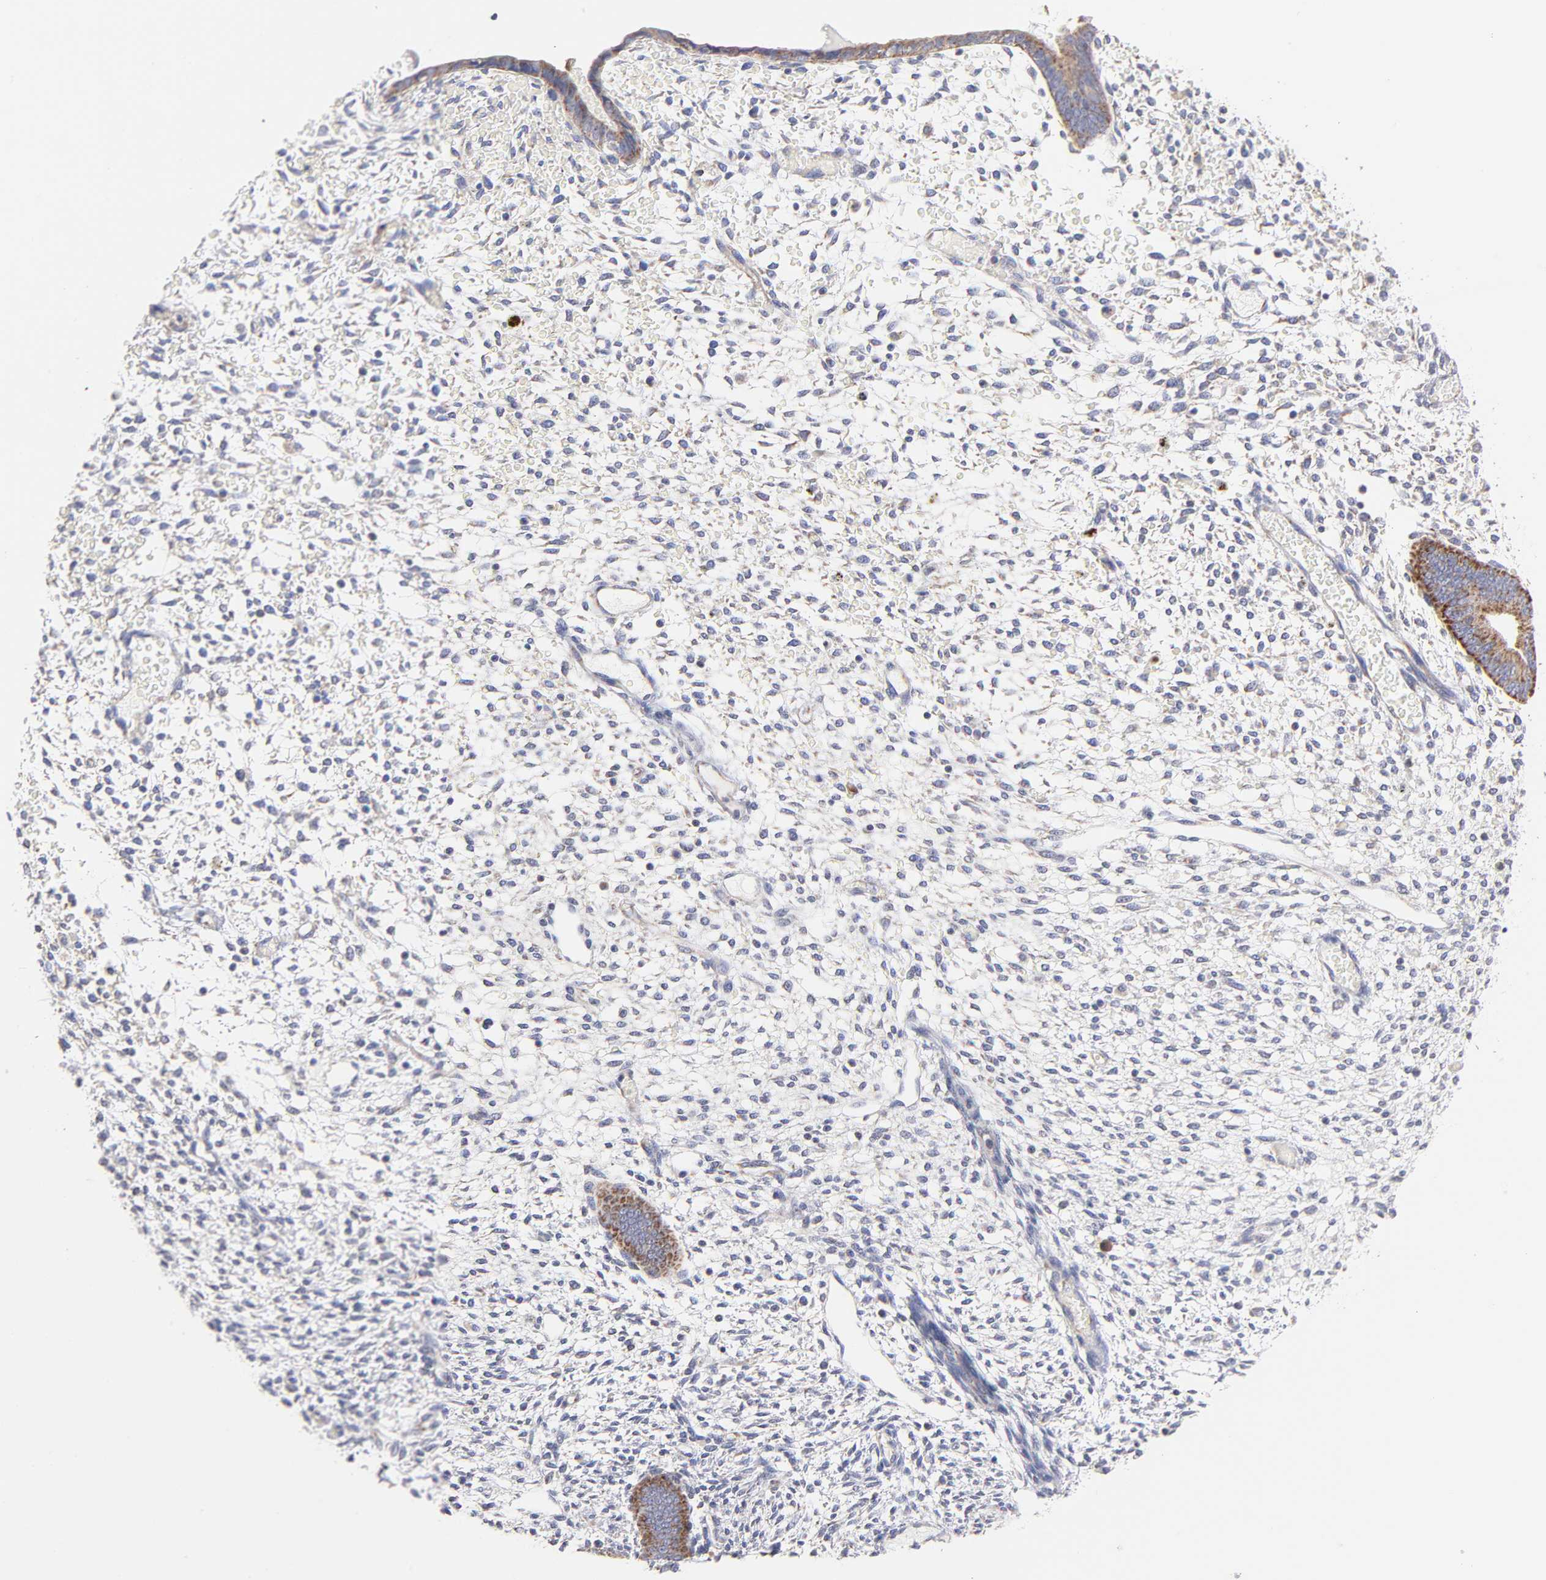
{"staining": {"intensity": "negative", "quantity": "none", "location": "none"}, "tissue": "endometrium", "cell_type": "Cells in endometrial stroma", "image_type": "normal", "snomed": [{"axis": "morphology", "description": "Normal tissue, NOS"}, {"axis": "topography", "description": "Endometrium"}], "caption": "Immunohistochemistry of normal endometrium reveals no expression in cells in endometrial stroma. (Brightfield microscopy of DAB IHC at high magnification).", "gene": "TIMM8A", "patient": {"sex": "female", "age": 42}}